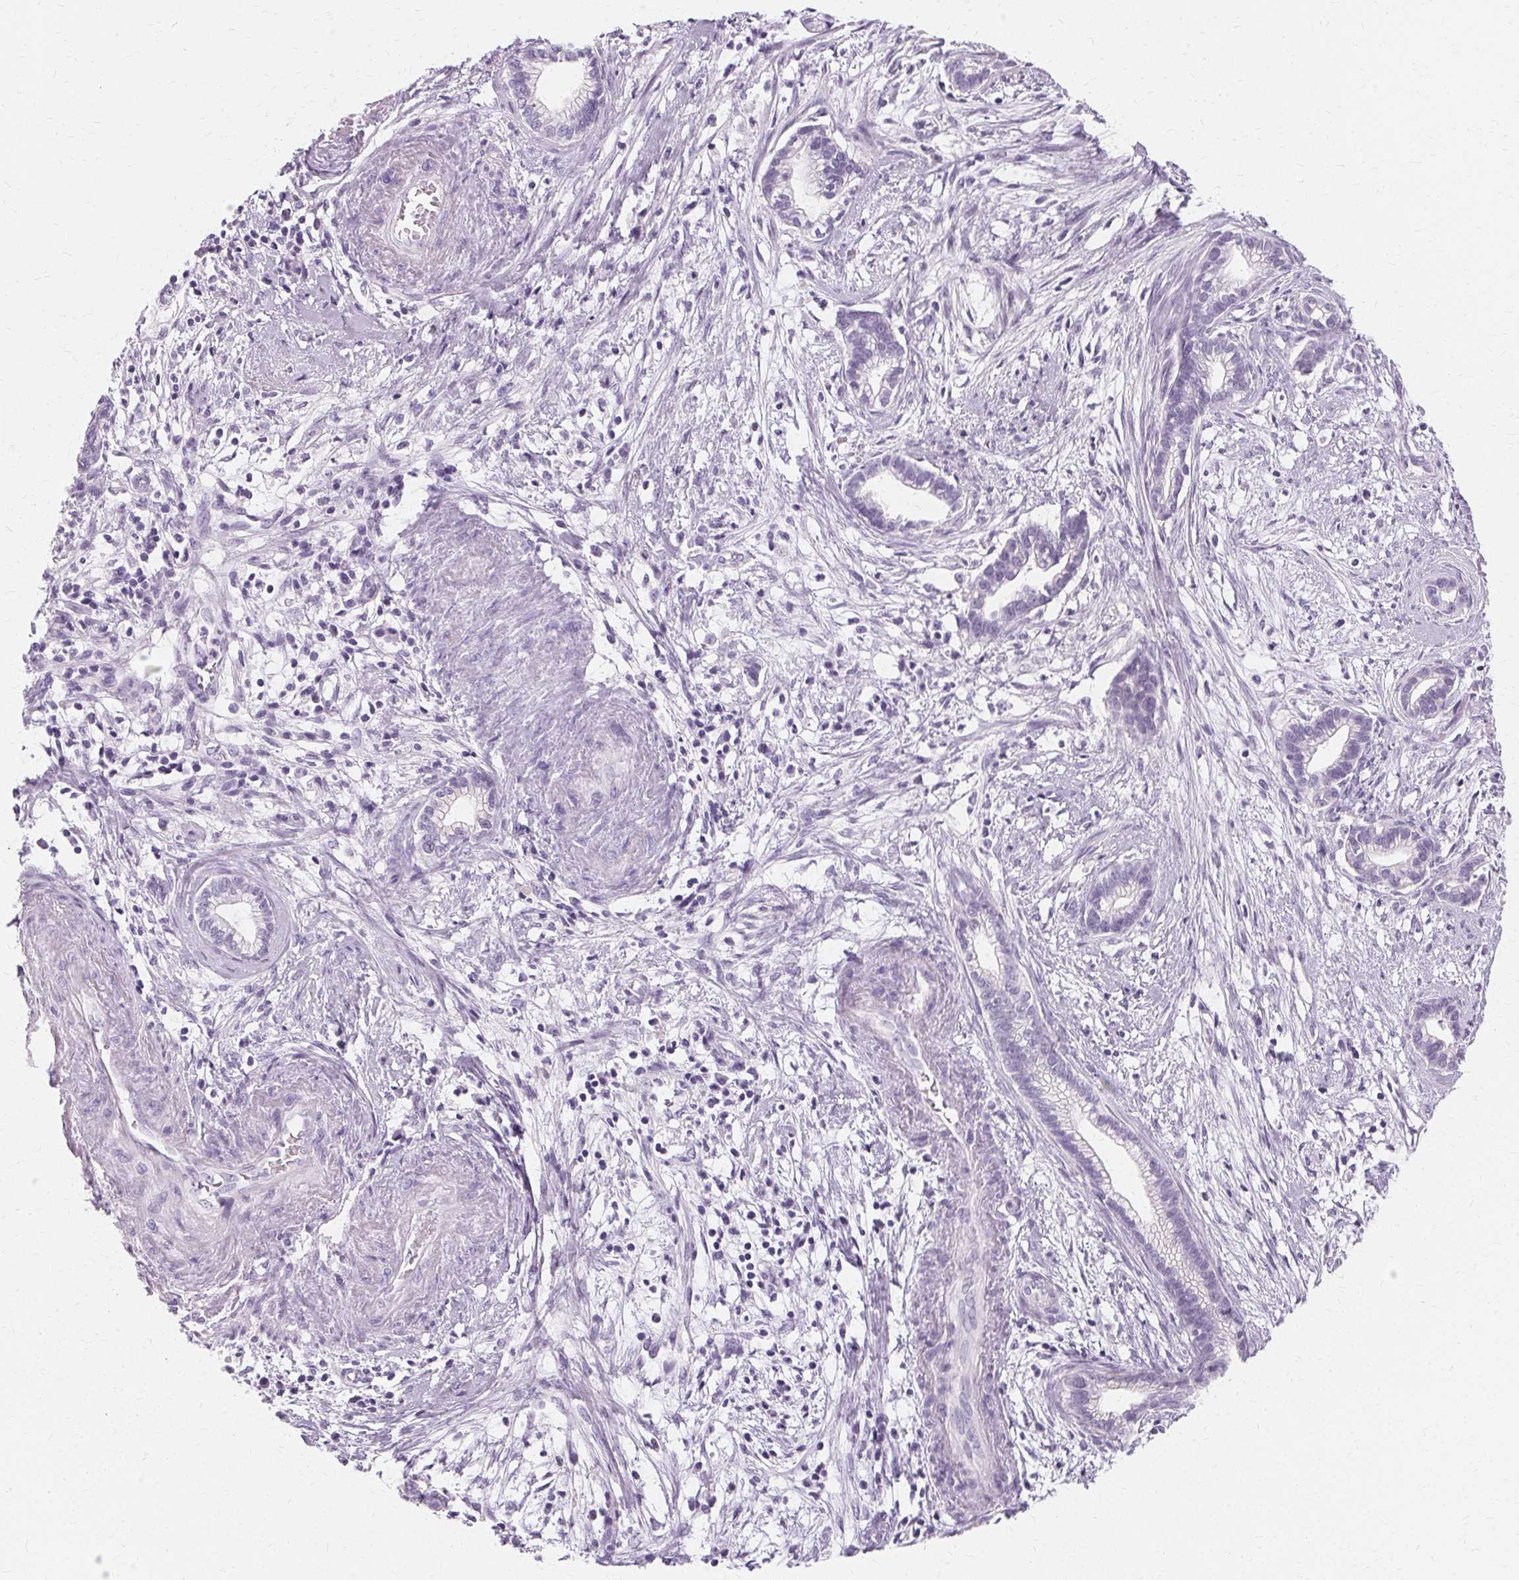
{"staining": {"intensity": "negative", "quantity": "none", "location": "none"}, "tissue": "cervical cancer", "cell_type": "Tumor cells", "image_type": "cancer", "snomed": [{"axis": "morphology", "description": "Adenocarcinoma, NOS"}, {"axis": "topography", "description": "Cervix"}], "caption": "Micrograph shows no significant protein staining in tumor cells of cervical cancer.", "gene": "KRT6C", "patient": {"sex": "female", "age": 62}}